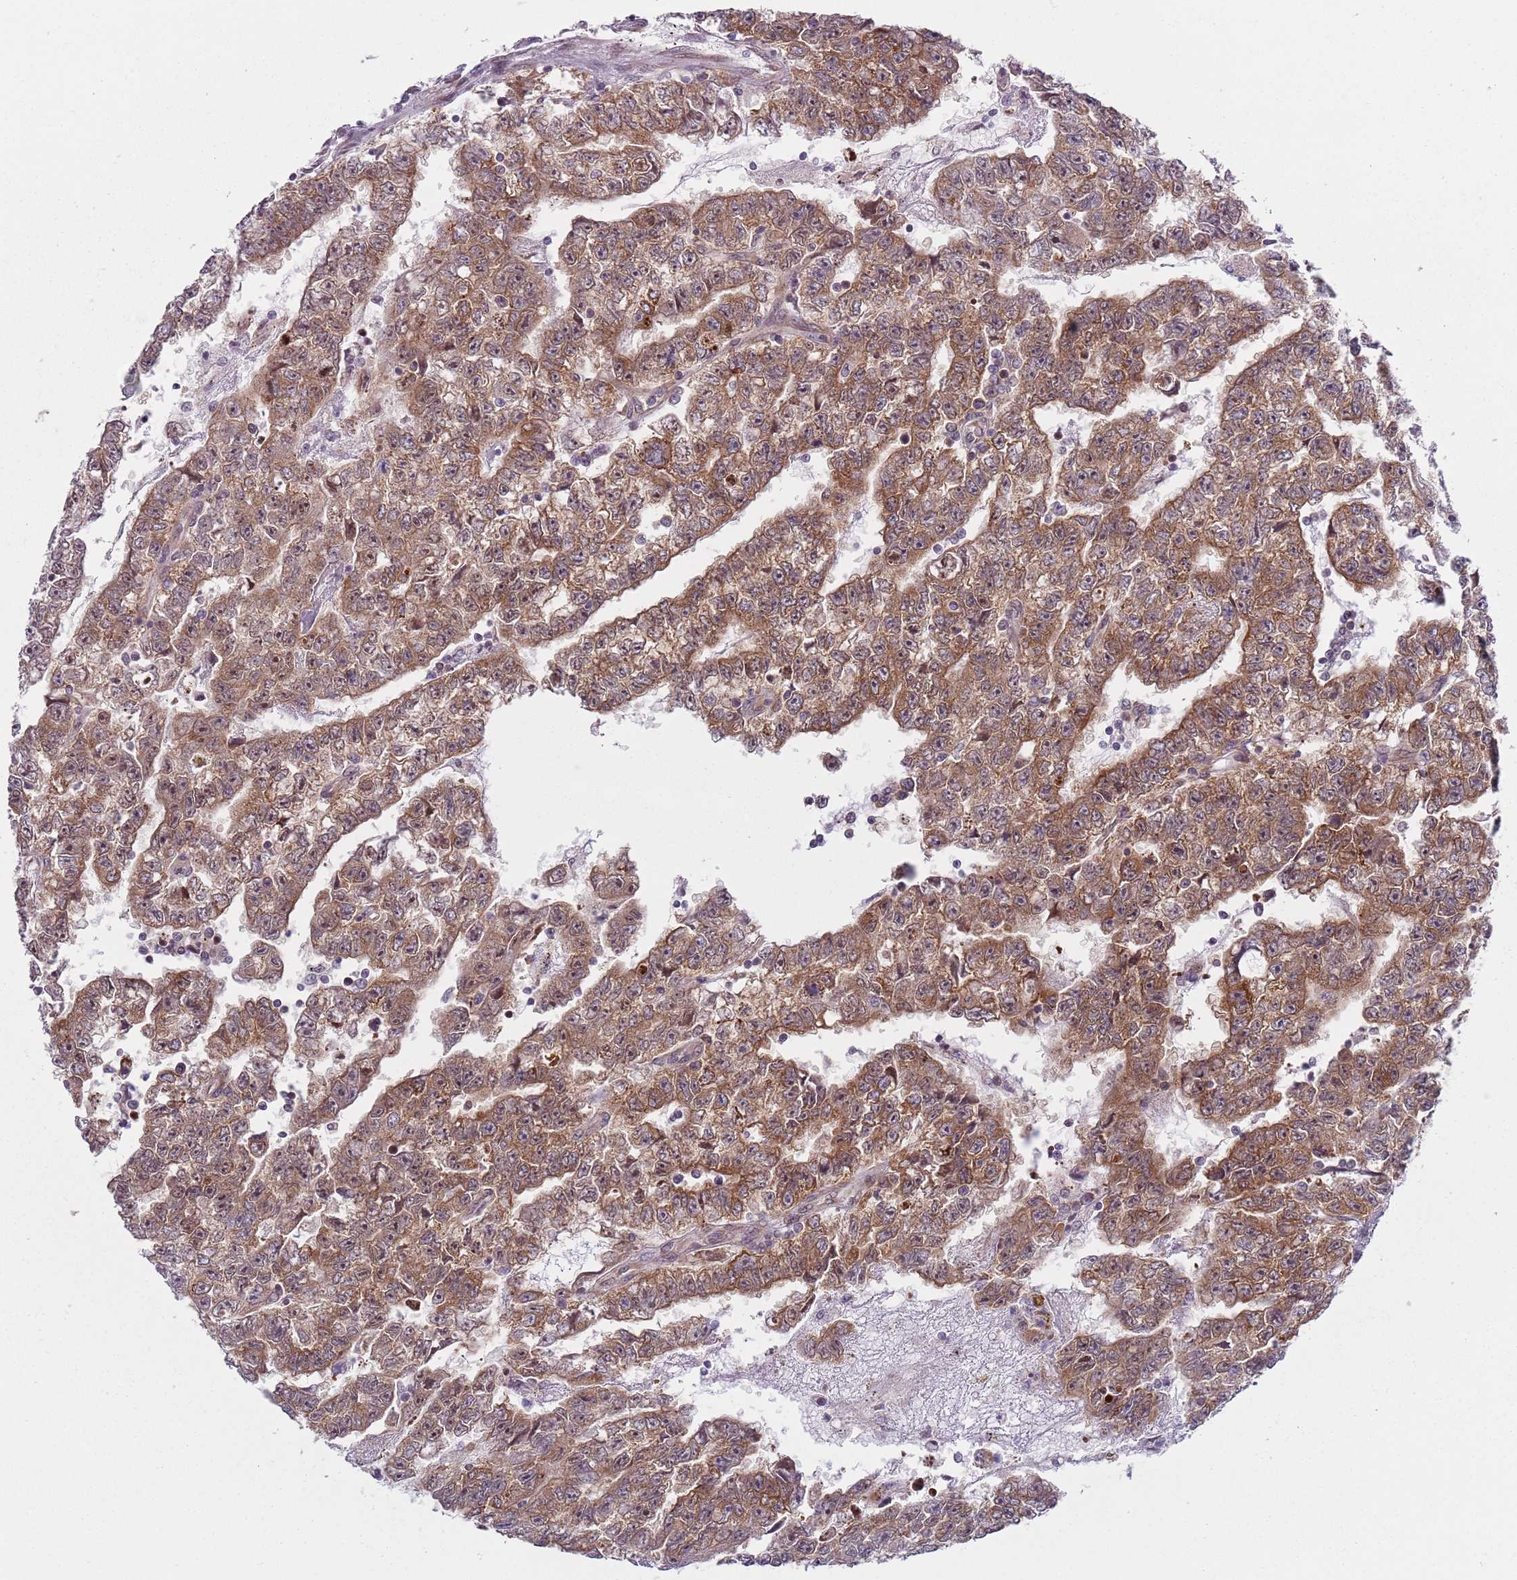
{"staining": {"intensity": "moderate", "quantity": ">75%", "location": "cytoplasmic/membranous,nuclear"}, "tissue": "testis cancer", "cell_type": "Tumor cells", "image_type": "cancer", "snomed": [{"axis": "morphology", "description": "Carcinoma, Embryonal, NOS"}, {"axis": "topography", "description": "Testis"}], "caption": "This is a histology image of immunohistochemistry (IHC) staining of embryonal carcinoma (testis), which shows moderate staining in the cytoplasmic/membranous and nuclear of tumor cells.", "gene": "SLC25A32", "patient": {"sex": "male", "age": 25}}